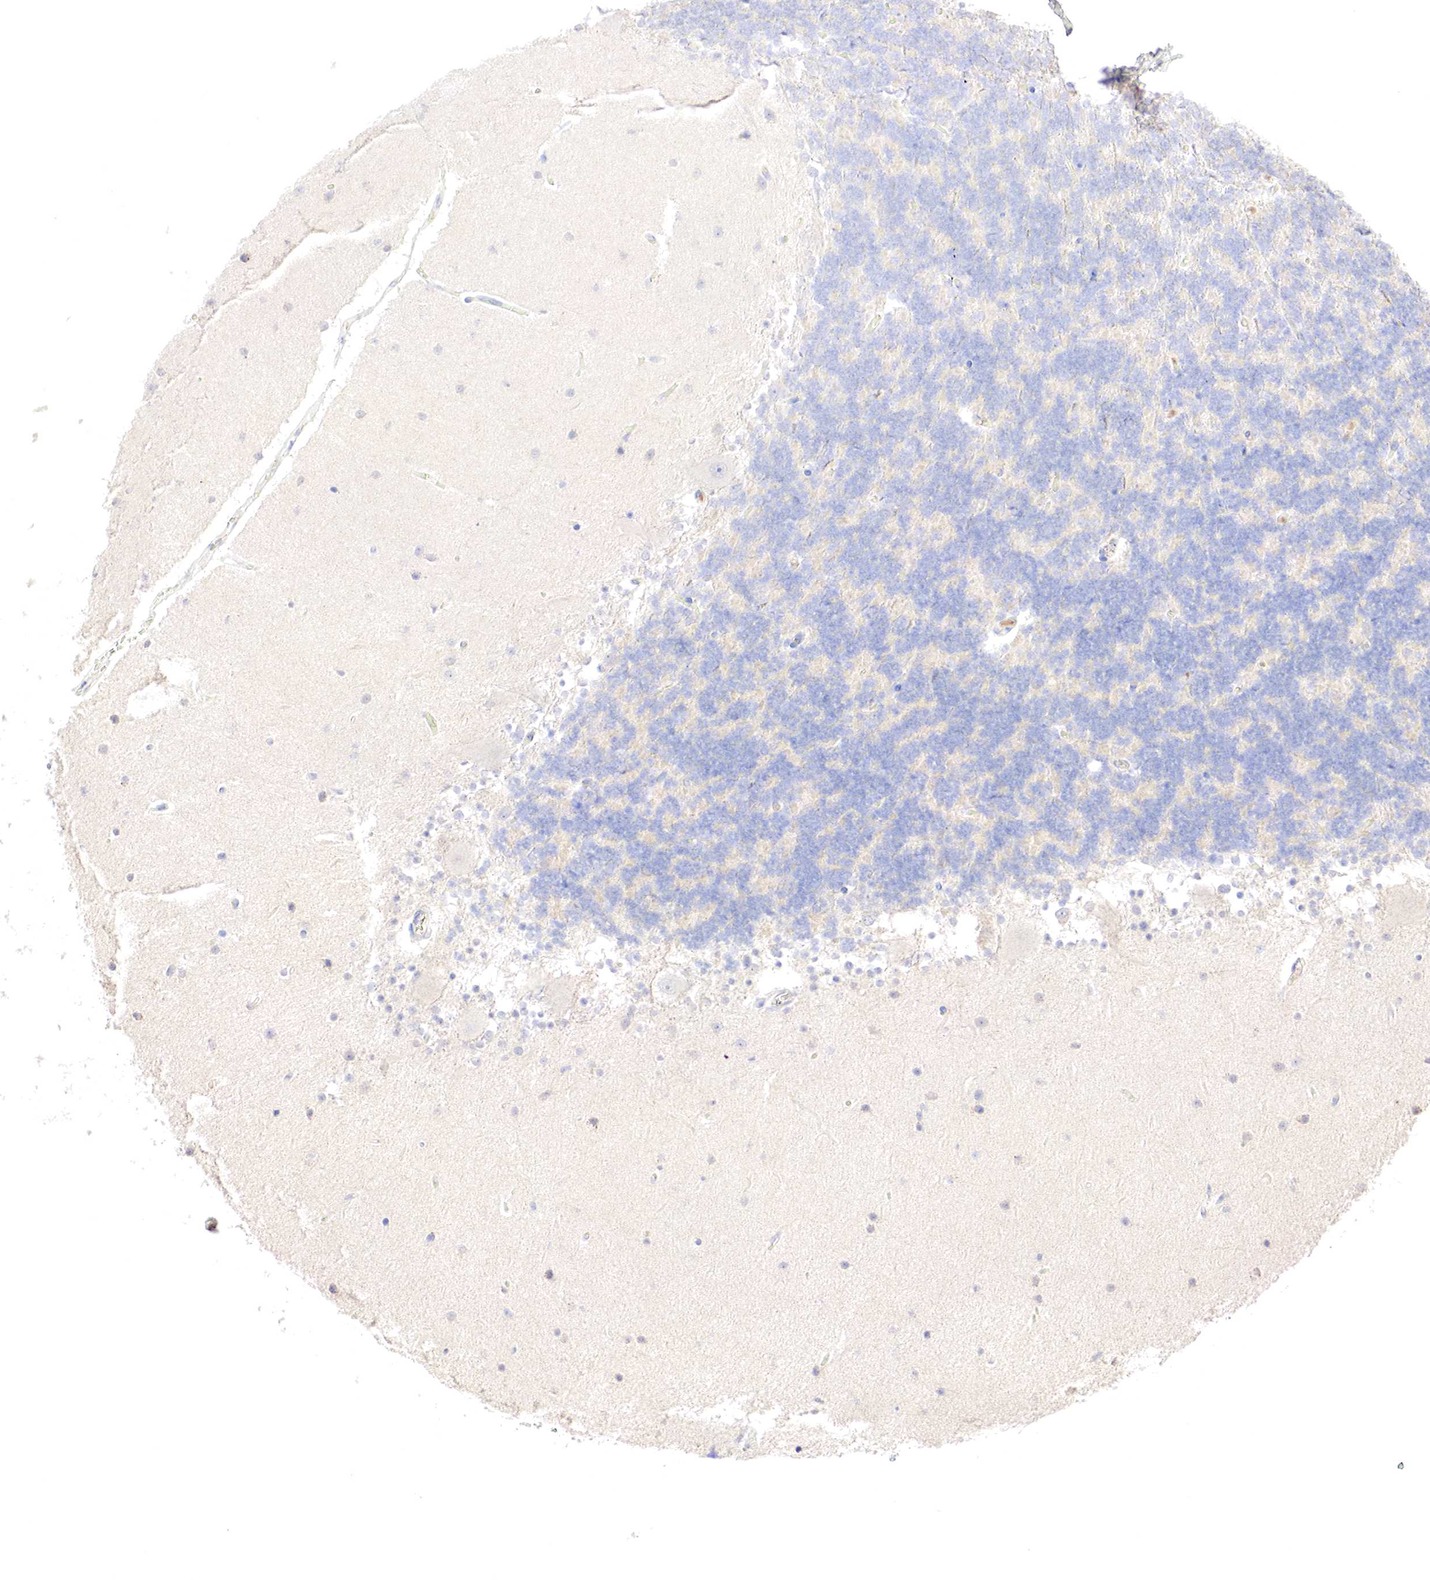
{"staining": {"intensity": "negative", "quantity": "none", "location": "none"}, "tissue": "cerebellum", "cell_type": "Cells in granular layer", "image_type": "normal", "snomed": [{"axis": "morphology", "description": "Normal tissue, NOS"}, {"axis": "topography", "description": "Cerebellum"}], "caption": "A high-resolution photomicrograph shows IHC staining of normal cerebellum, which exhibits no significant expression in cells in granular layer.", "gene": "GATA1", "patient": {"sex": "female", "age": 54}}